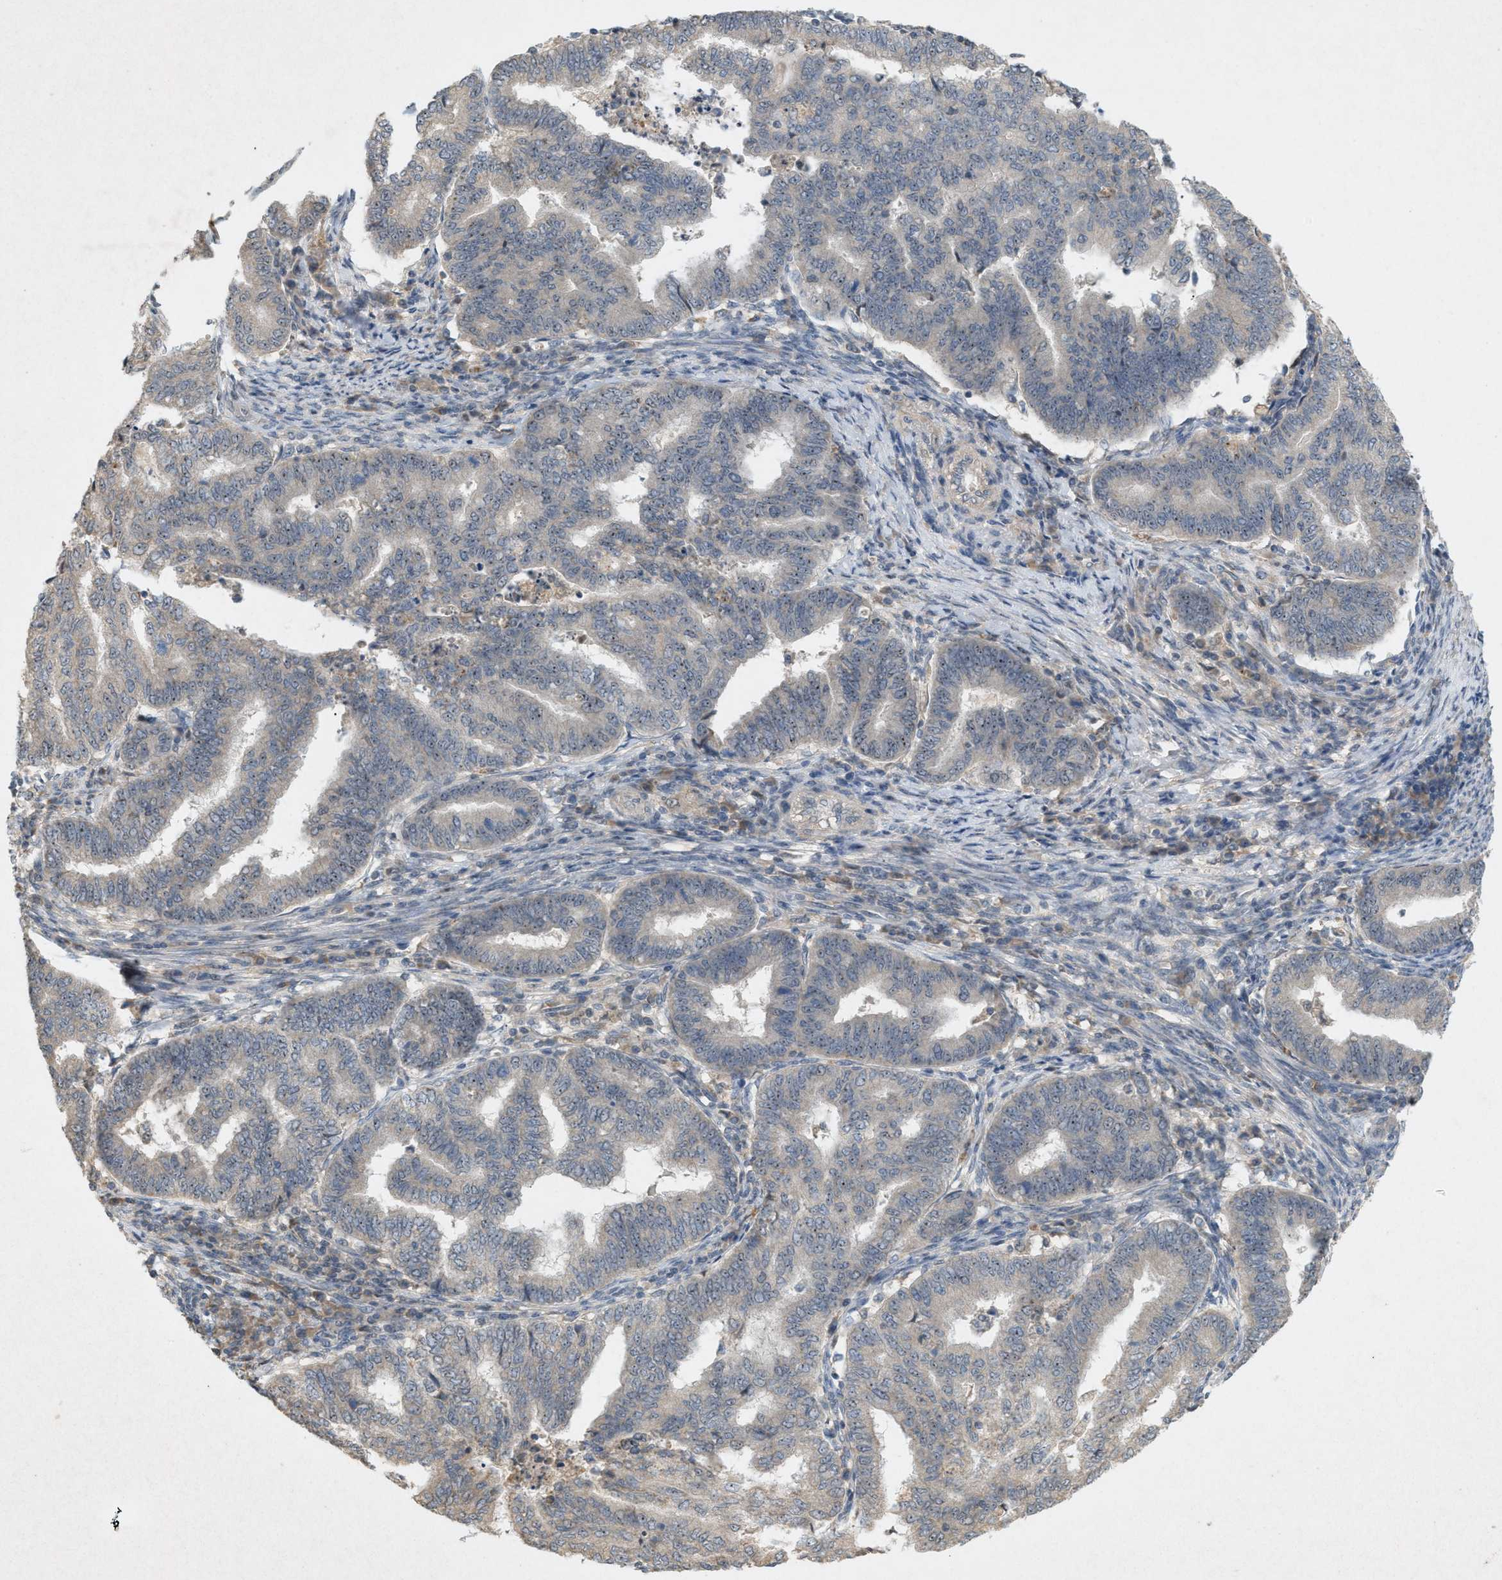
{"staining": {"intensity": "negative", "quantity": "none", "location": "none"}, "tissue": "endometrial cancer", "cell_type": "Tumor cells", "image_type": "cancer", "snomed": [{"axis": "morphology", "description": "Polyp, NOS"}, {"axis": "morphology", "description": "Adenocarcinoma, NOS"}, {"axis": "morphology", "description": "Adenoma, NOS"}, {"axis": "topography", "description": "Endometrium"}], "caption": "The IHC micrograph has no significant expression in tumor cells of endometrial cancer (adenoma) tissue. (DAB IHC visualized using brightfield microscopy, high magnification).", "gene": "DCAF7", "patient": {"sex": "female", "age": 79}}